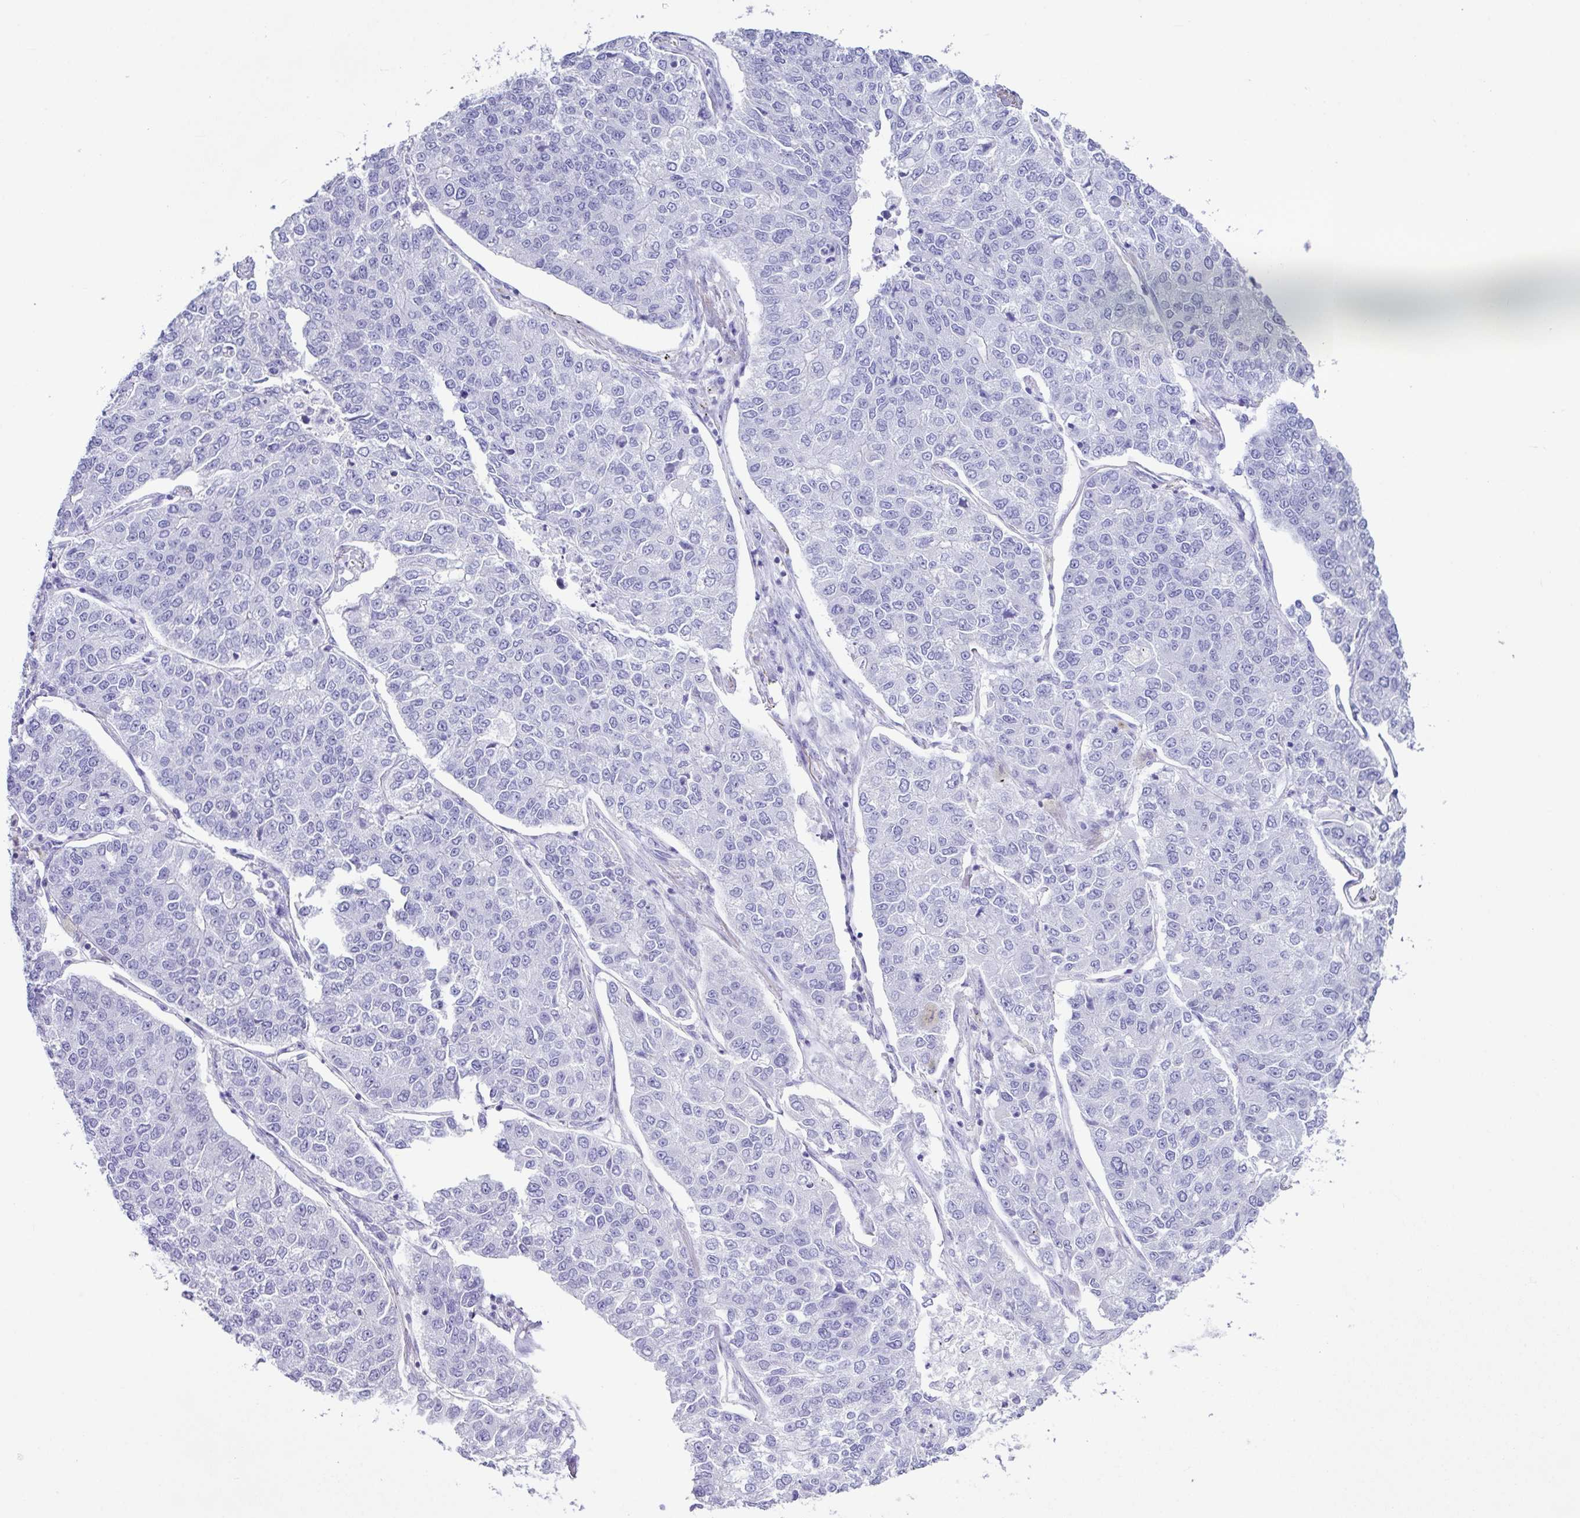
{"staining": {"intensity": "negative", "quantity": "none", "location": "none"}, "tissue": "lung cancer", "cell_type": "Tumor cells", "image_type": "cancer", "snomed": [{"axis": "morphology", "description": "Adenocarcinoma, NOS"}, {"axis": "topography", "description": "Lung"}], "caption": "Image shows no protein expression in tumor cells of adenocarcinoma (lung) tissue.", "gene": "LGALS4", "patient": {"sex": "male", "age": 49}}